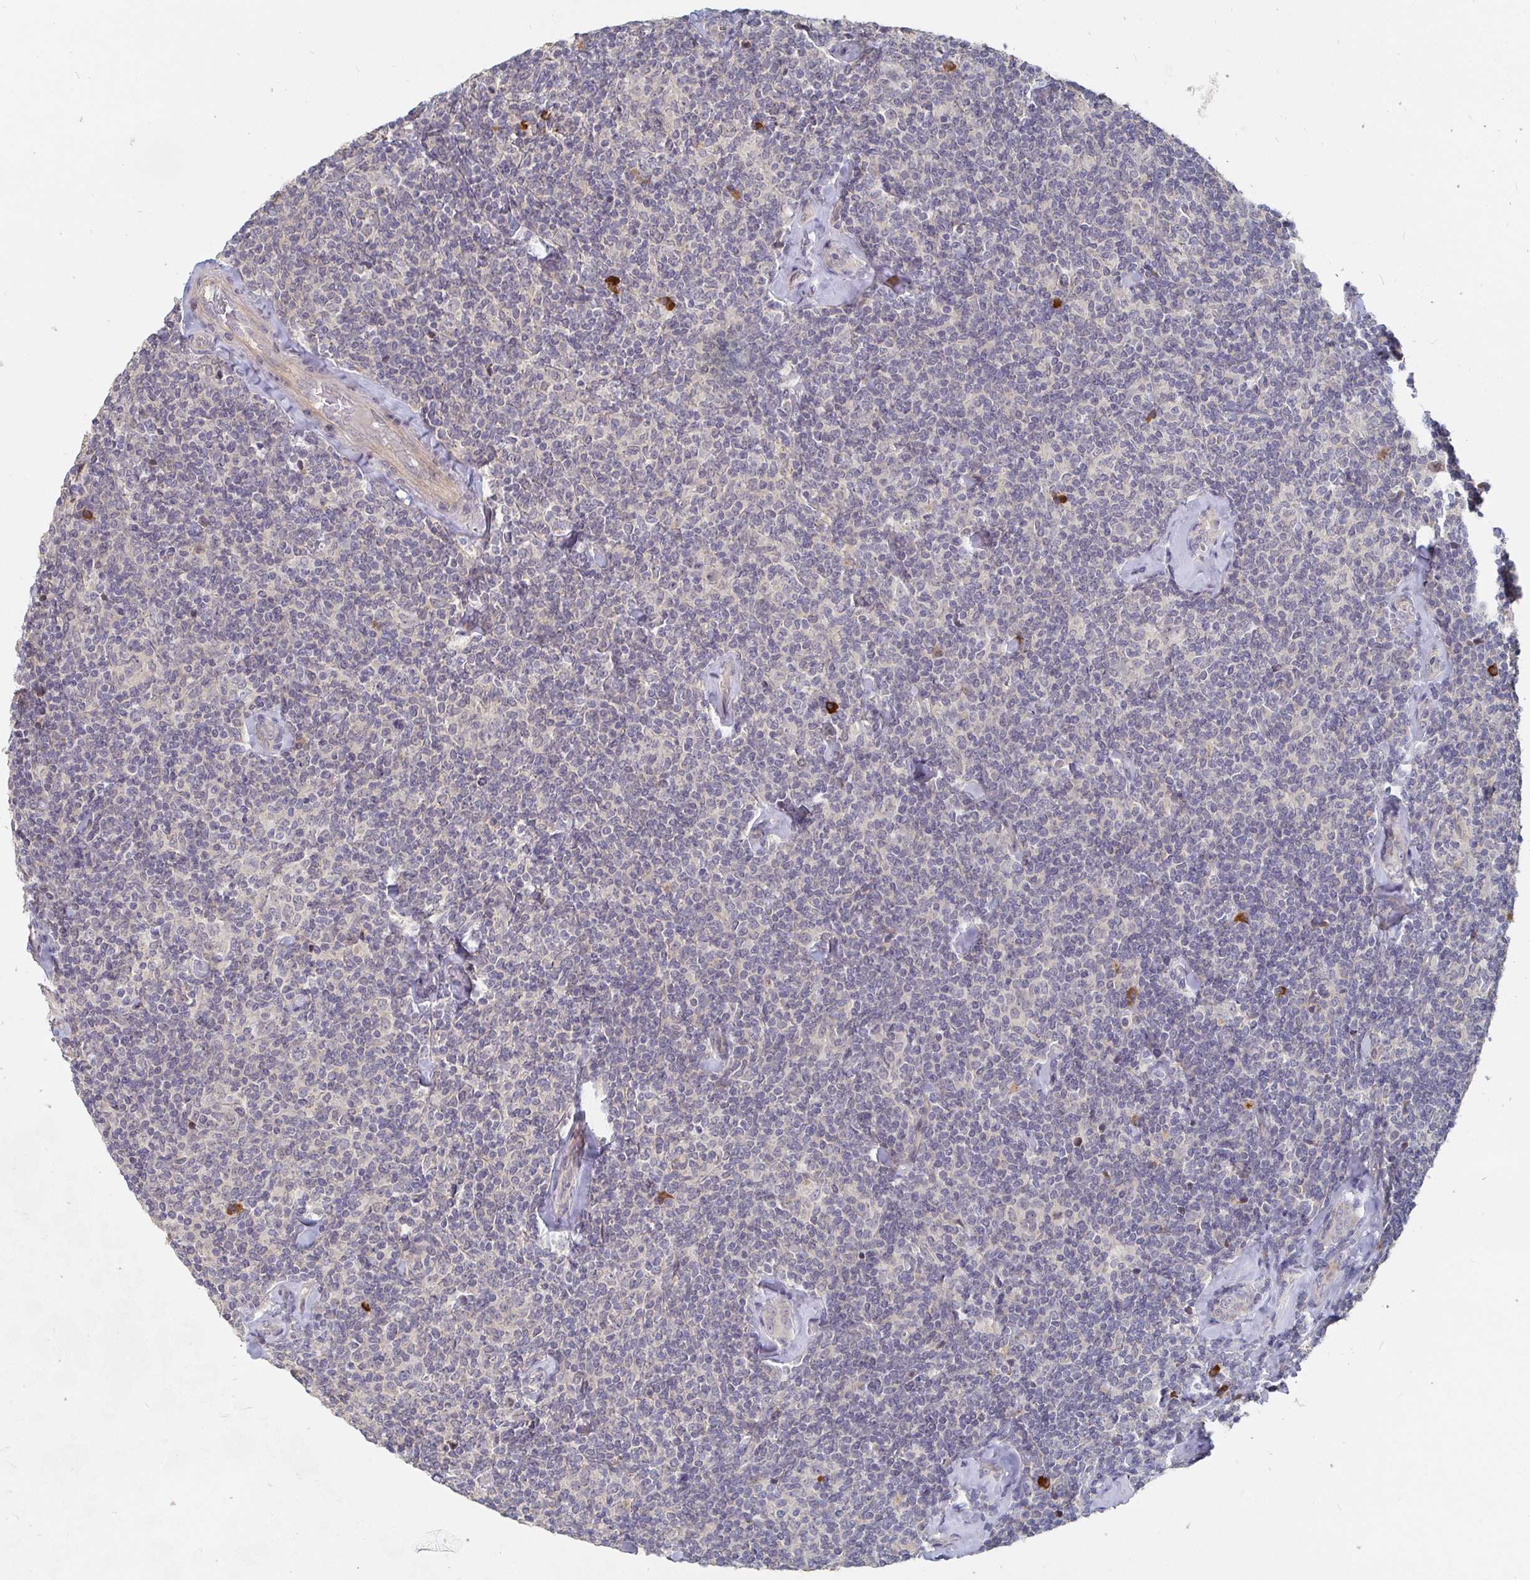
{"staining": {"intensity": "negative", "quantity": "none", "location": "none"}, "tissue": "lymphoma", "cell_type": "Tumor cells", "image_type": "cancer", "snomed": [{"axis": "morphology", "description": "Malignant lymphoma, non-Hodgkin's type, Low grade"}, {"axis": "topography", "description": "Lymph node"}], "caption": "Tumor cells show no significant protein expression in lymphoma.", "gene": "MEIS1", "patient": {"sex": "female", "age": 56}}